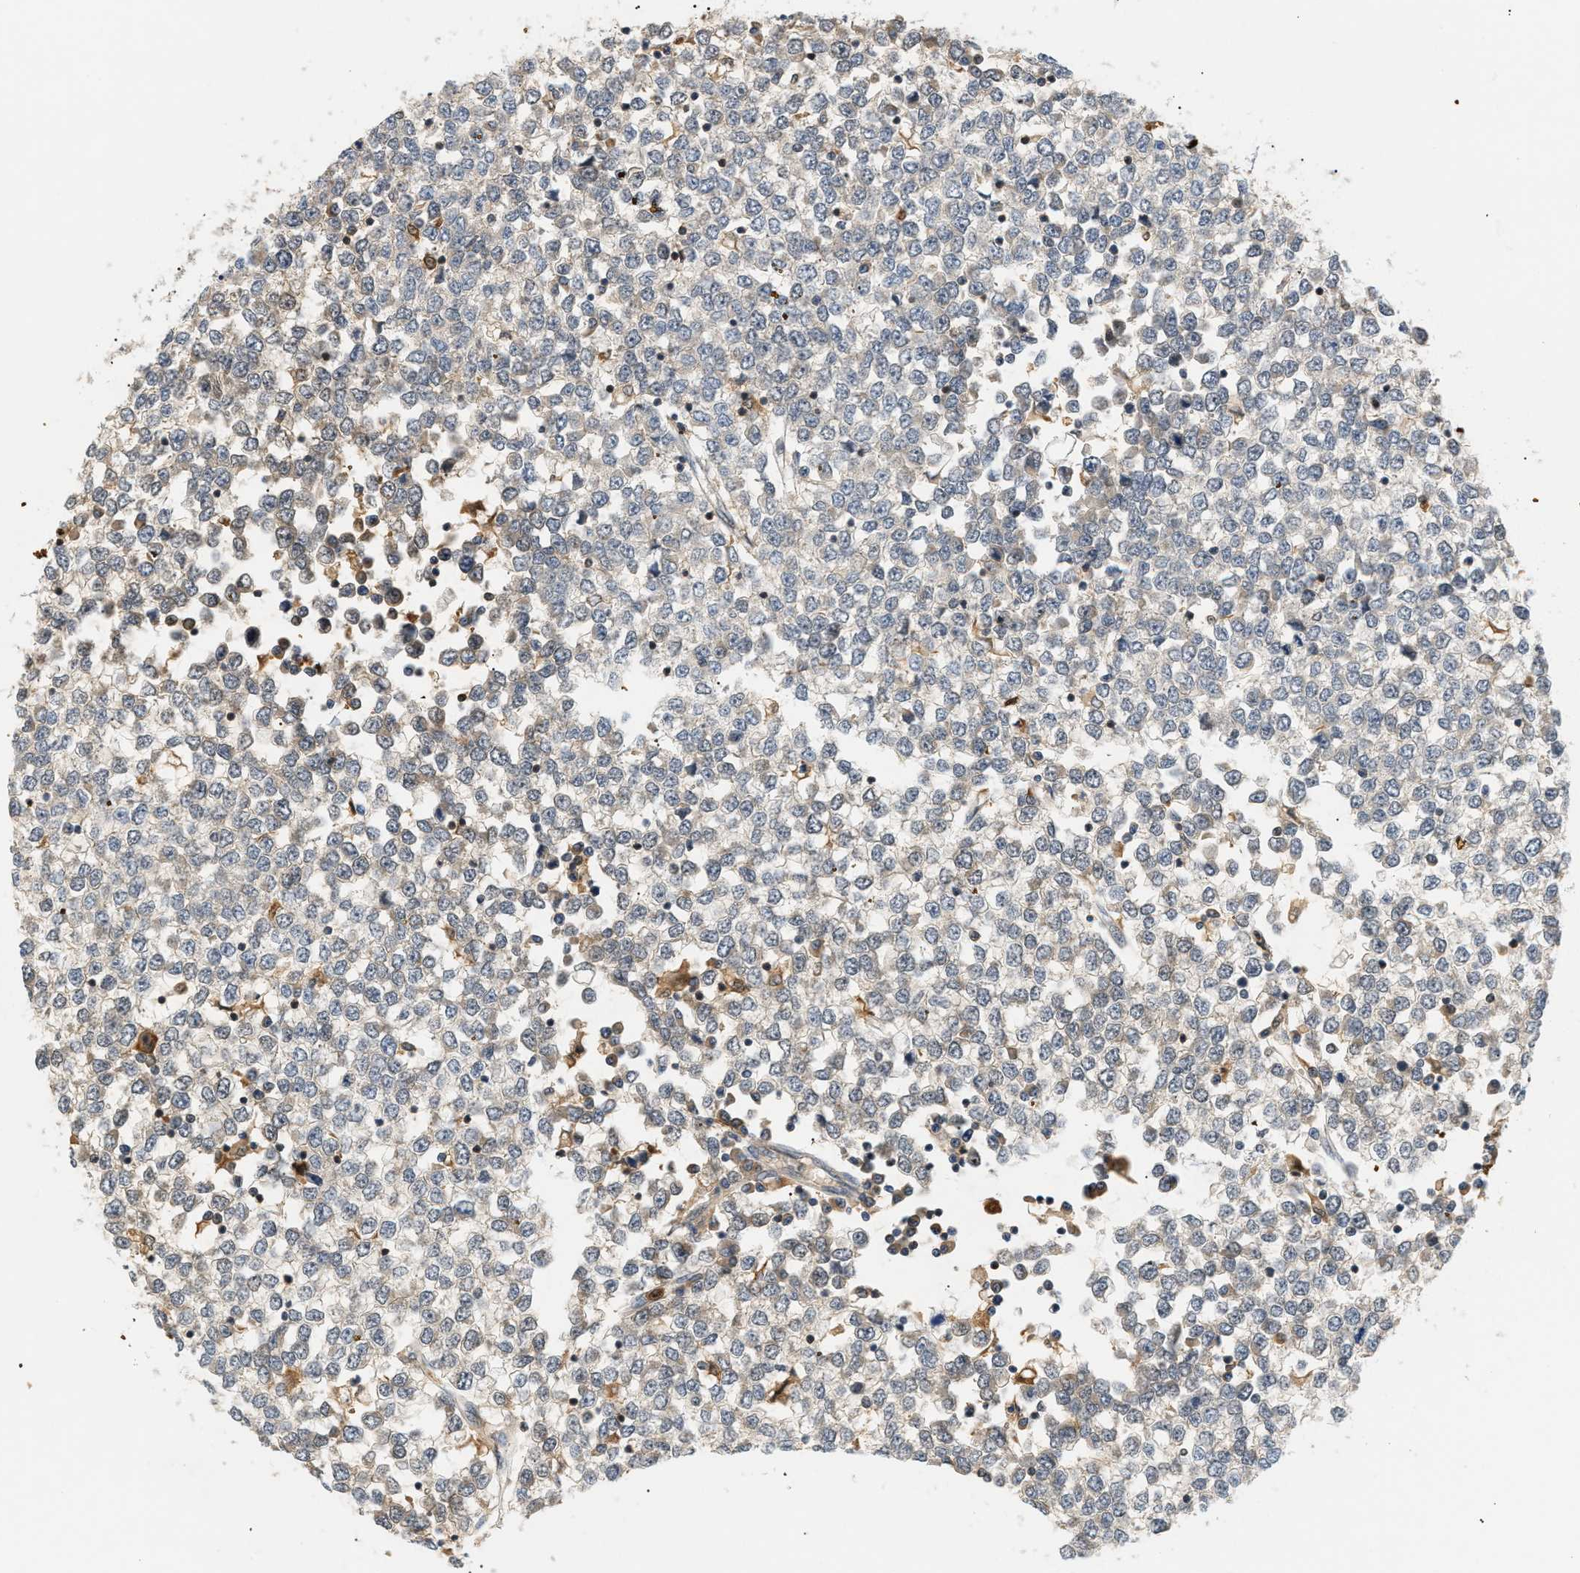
{"staining": {"intensity": "weak", "quantity": "<25%", "location": "cytoplasmic/membranous"}, "tissue": "testis cancer", "cell_type": "Tumor cells", "image_type": "cancer", "snomed": [{"axis": "morphology", "description": "Seminoma, NOS"}, {"axis": "topography", "description": "Testis"}], "caption": "Testis cancer was stained to show a protein in brown. There is no significant positivity in tumor cells.", "gene": "PYCARD", "patient": {"sex": "male", "age": 65}}